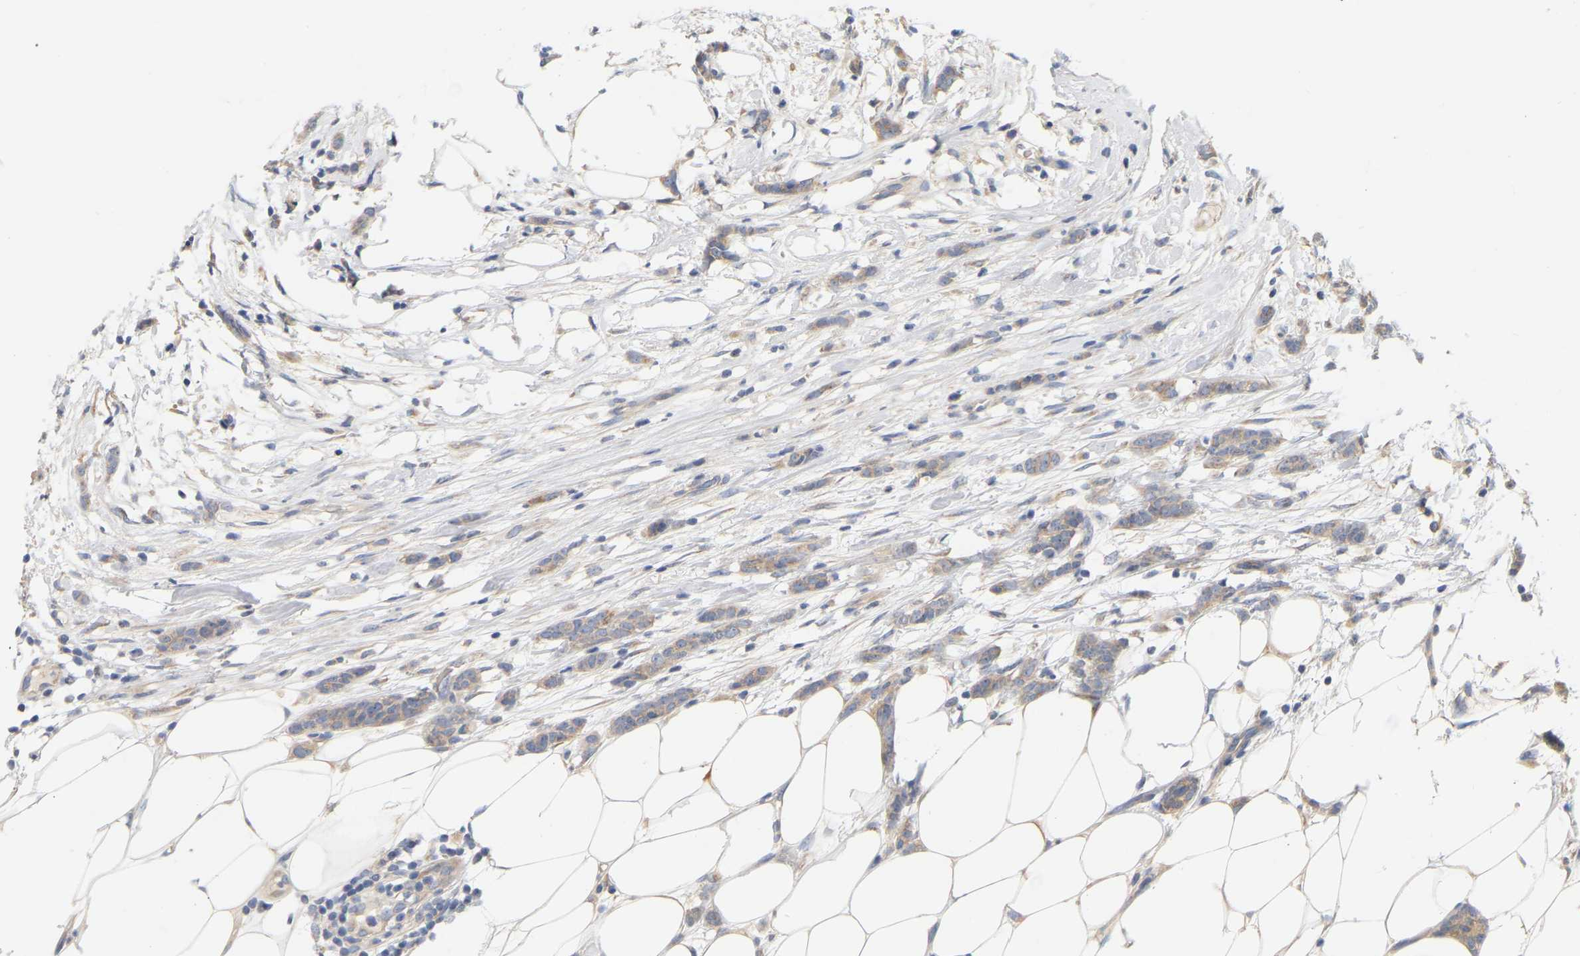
{"staining": {"intensity": "weak", "quantity": ">75%", "location": "cytoplasmic/membranous"}, "tissue": "breast cancer", "cell_type": "Tumor cells", "image_type": "cancer", "snomed": [{"axis": "morphology", "description": "Lobular carcinoma"}, {"axis": "topography", "description": "Skin"}, {"axis": "topography", "description": "Breast"}], "caption": "A brown stain shows weak cytoplasmic/membranous positivity of a protein in human lobular carcinoma (breast) tumor cells.", "gene": "MINDY4", "patient": {"sex": "female", "age": 46}}